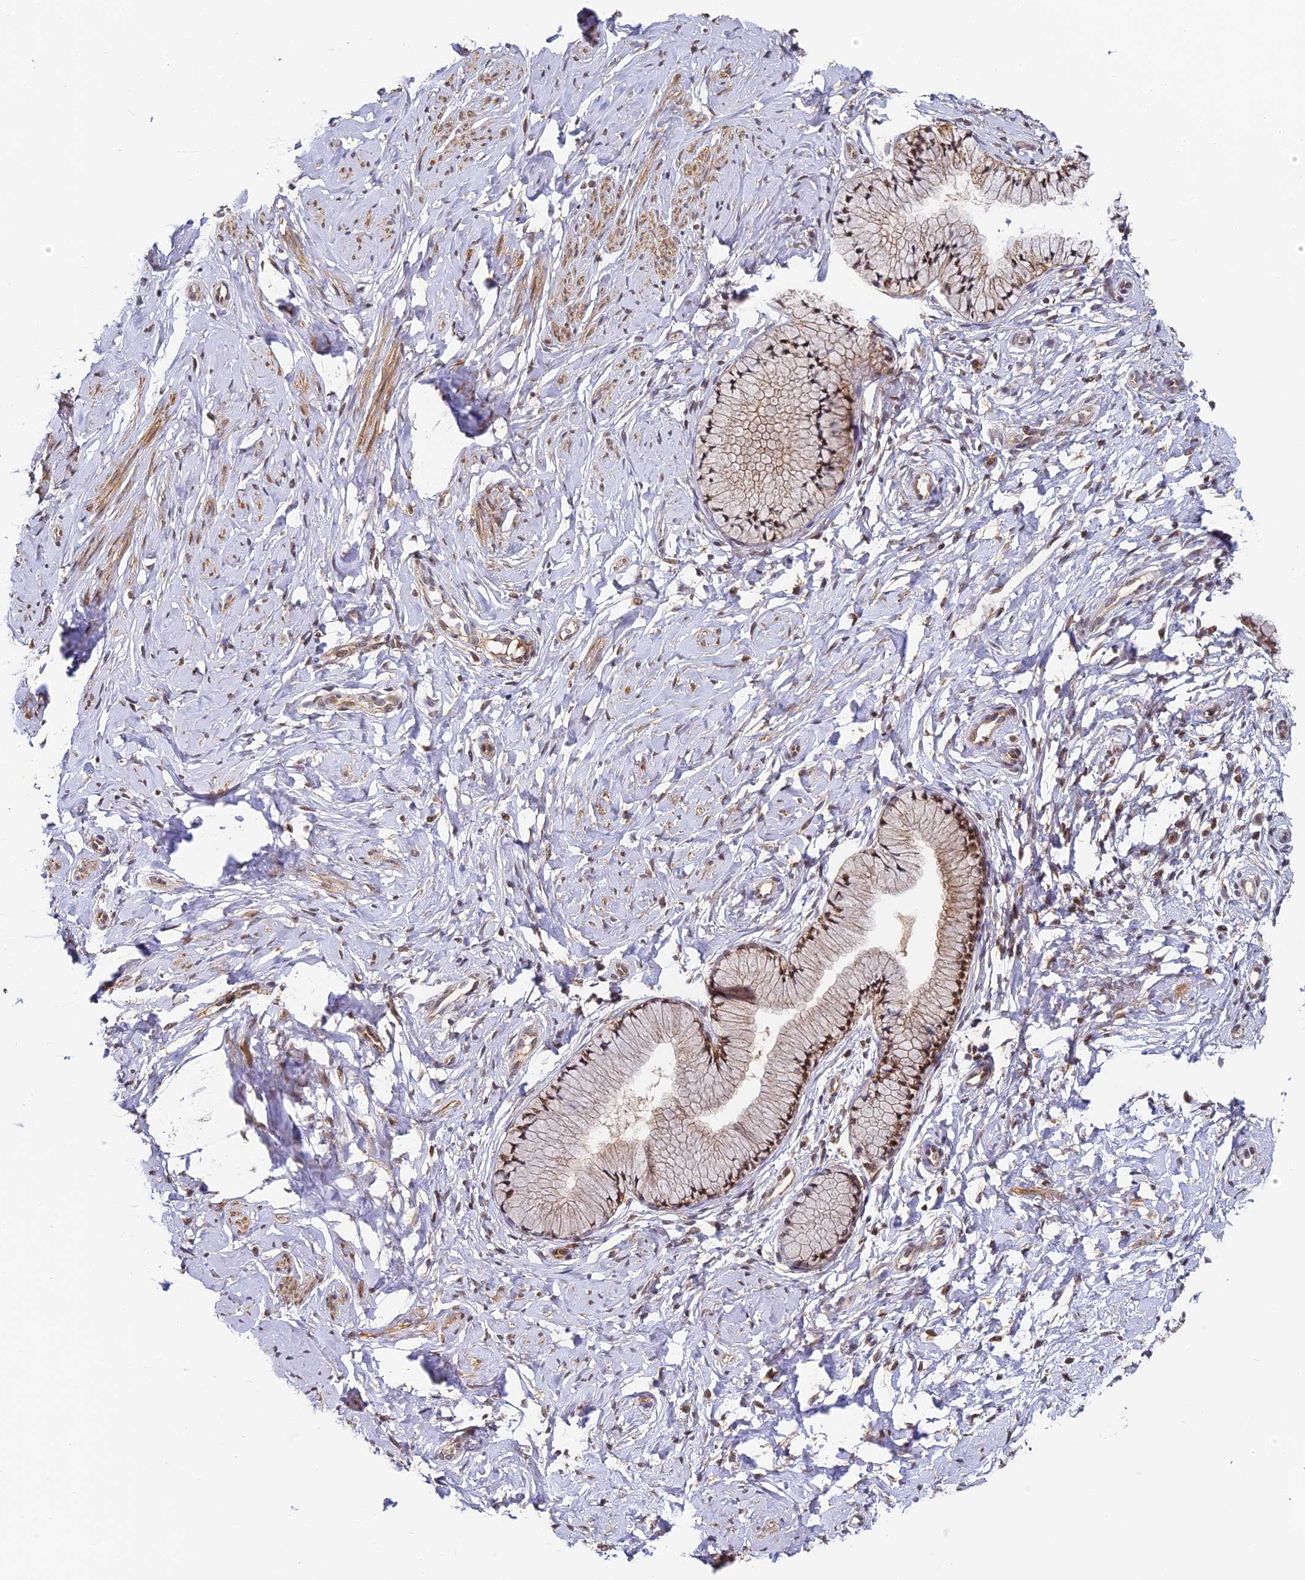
{"staining": {"intensity": "moderate", "quantity": ">75%", "location": "cytoplasmic/membranous,nuclear"}, "tissue": "cervix", "cell_type": "Glandular cells", "image_type": "normal", "snomed": [{"axis": "morphology", "description": "Normal tissue, NOS"}, {"axis": "topography", "description": "Cervix"}], "caption": "Protein expression analysis of normal cervix demonstrates moderate cytoplasmic/membranous,nuclear positivity in approximately >75% of glandular cells. Using DAB (brown) and hematoxylin (blue) stains, captured at high magnification using brightfield microscopy.", "gene": "ENSG00000268870", "patient": {"sex": "female", "age": 33}}